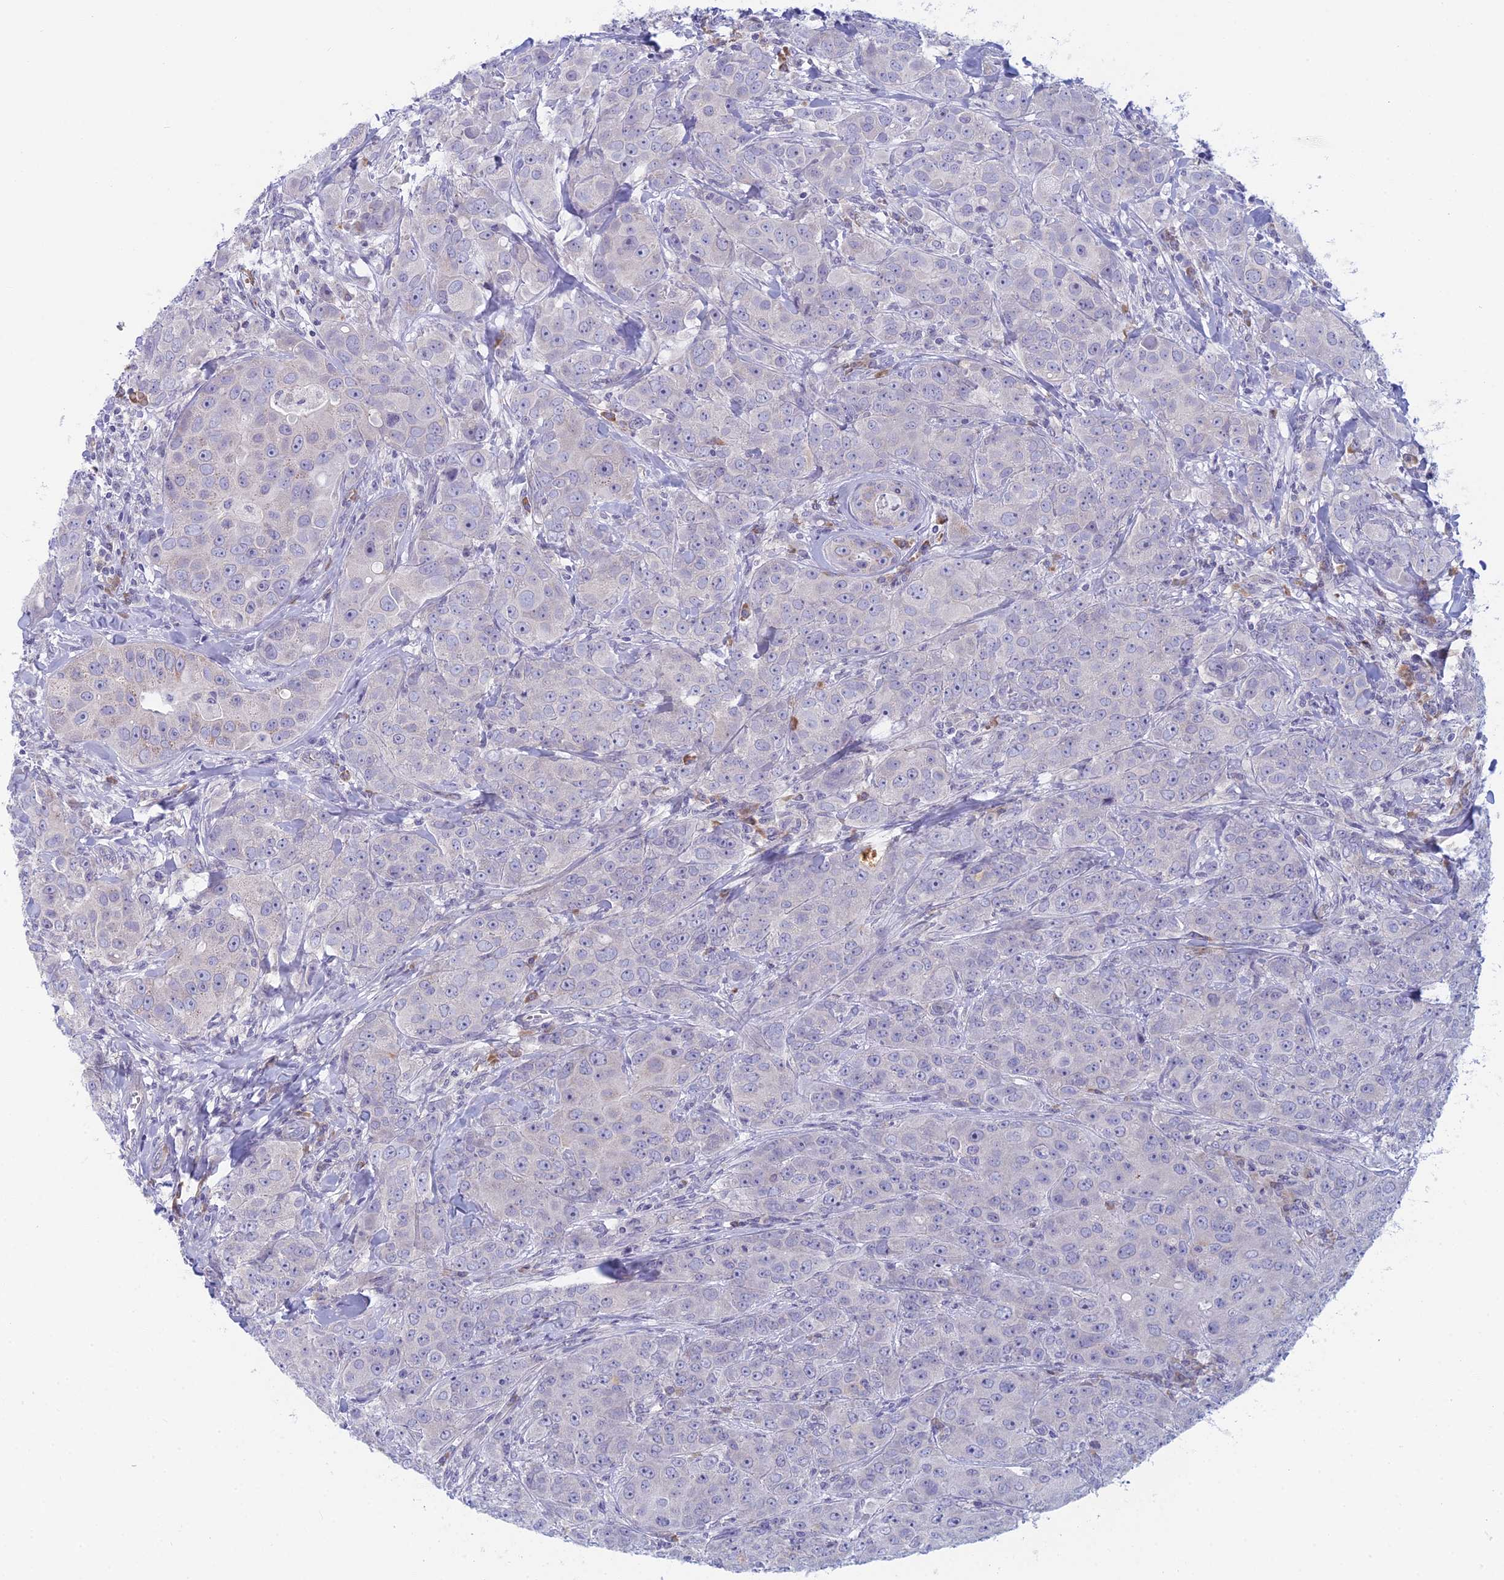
{"staining": {"intensity": "negative", "quantity": "none", "location": "none"}, "tissue": "breast cancer", "cell_type": "Tumor cells", "image_type": "cancer", "snomed": [{"axis": "morphology", "description": "Duct carcinoma"}, {"axis": "topography", "description": "Breast"}], "caption": "High magnification brightfield microscopy of breast invasive ductal carcinoma stained with DAB (brown) and counterstained with hematoxylin (blue): tumor cells show no significant positivity. (Brightfield microscopy of DAB (3,3'-diaminobenzidine) IHC at high magnification).", "gene": "PPP1R26", "patient": {"sex": "female", "age": 43}}